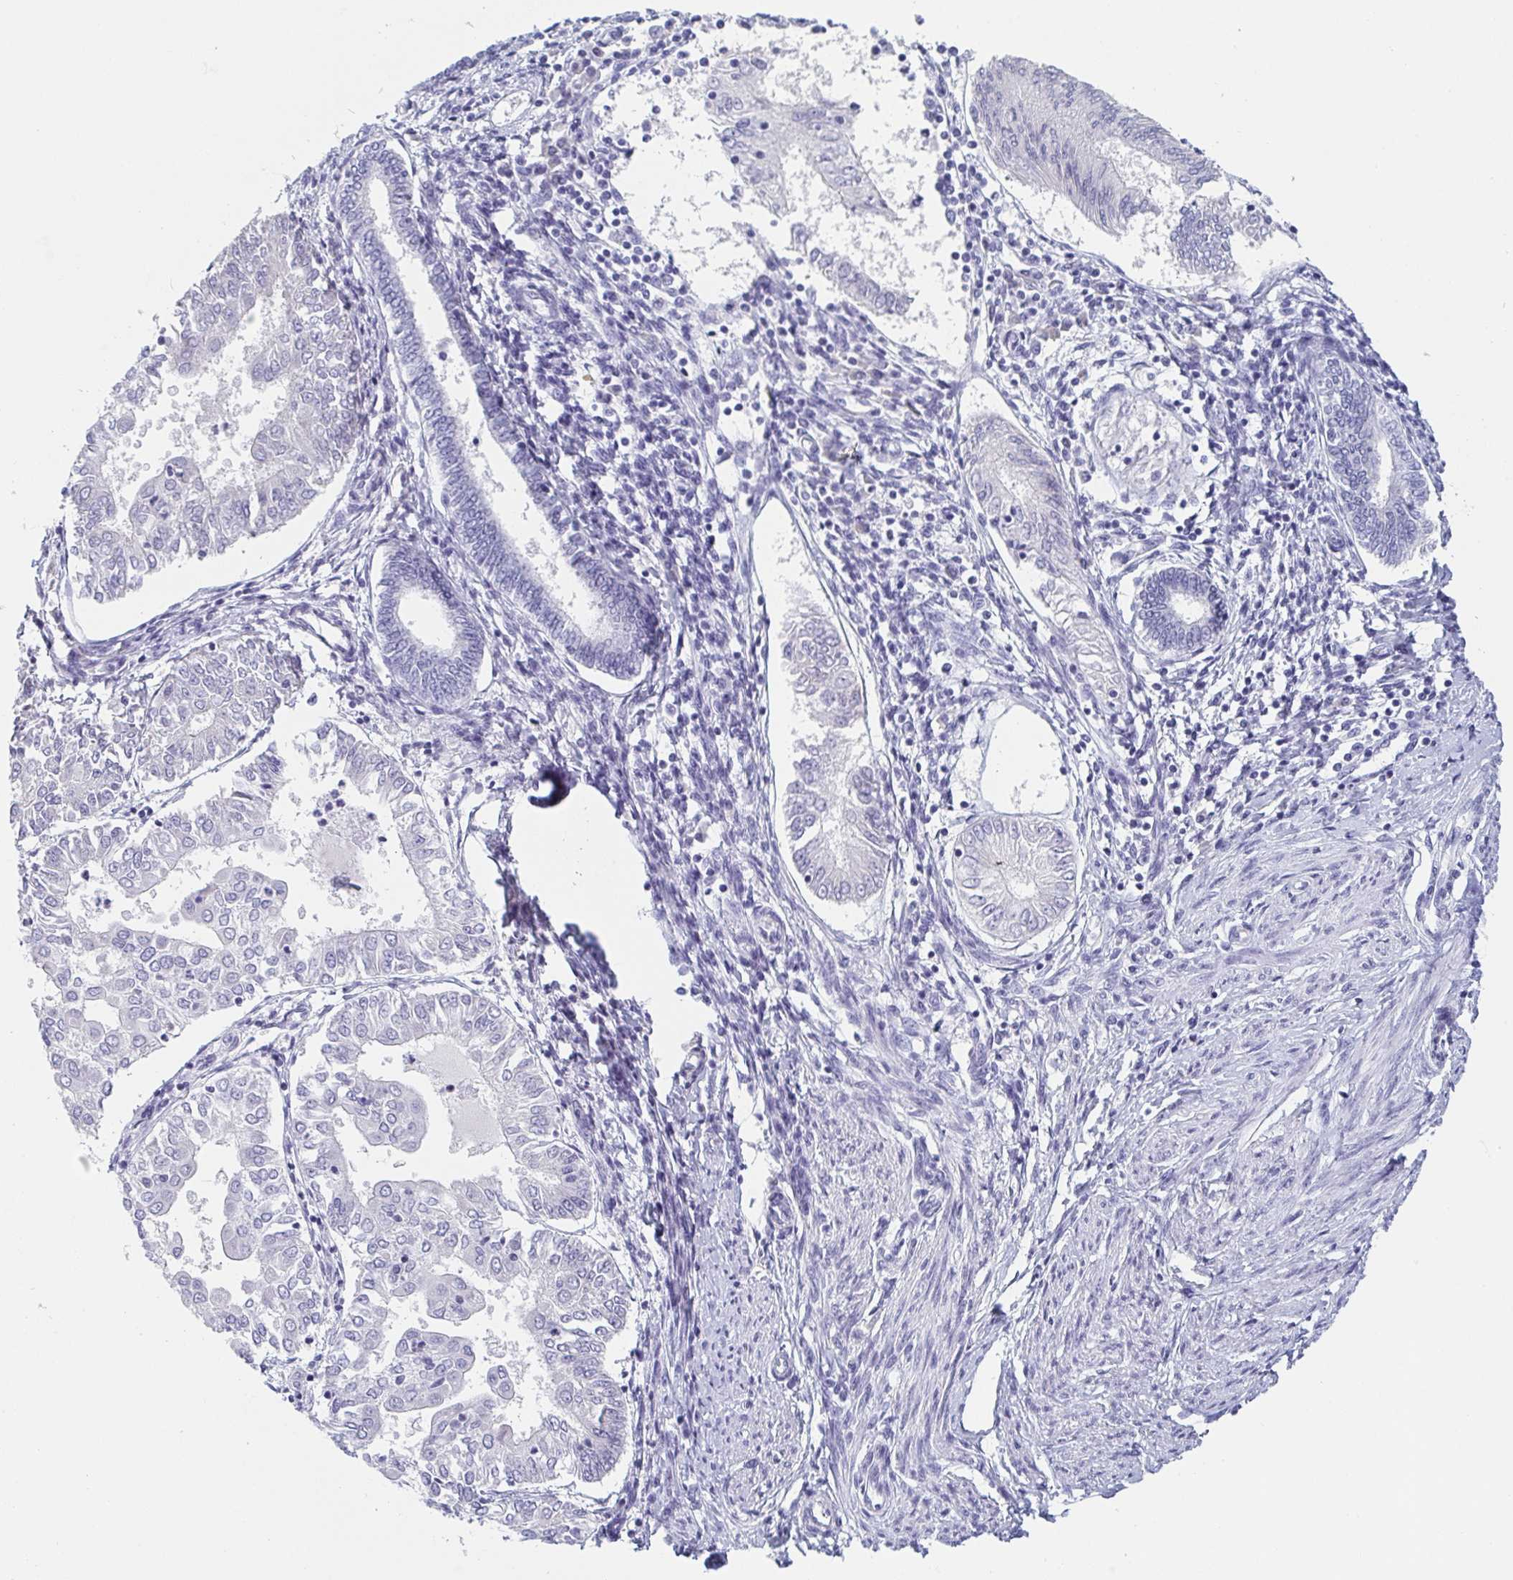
{"staining": {"intensity": "negative", "quantity": "none", "location": "none"}, "tissue": "endometrial cancer", "cell_type": "Tumor cells", "image_type": "cancer", "snomed": [{"axis": "morphology", "description": "Adenocarcinoma, NOS"}, {"axis": "topography", "description": "Endometrium"}], "caption": "There is no significant expression in tumor cells of endometrial adenocarcinoma.", "gene": "ITLN1", "patient": {"sex": "female", "age": 68}}